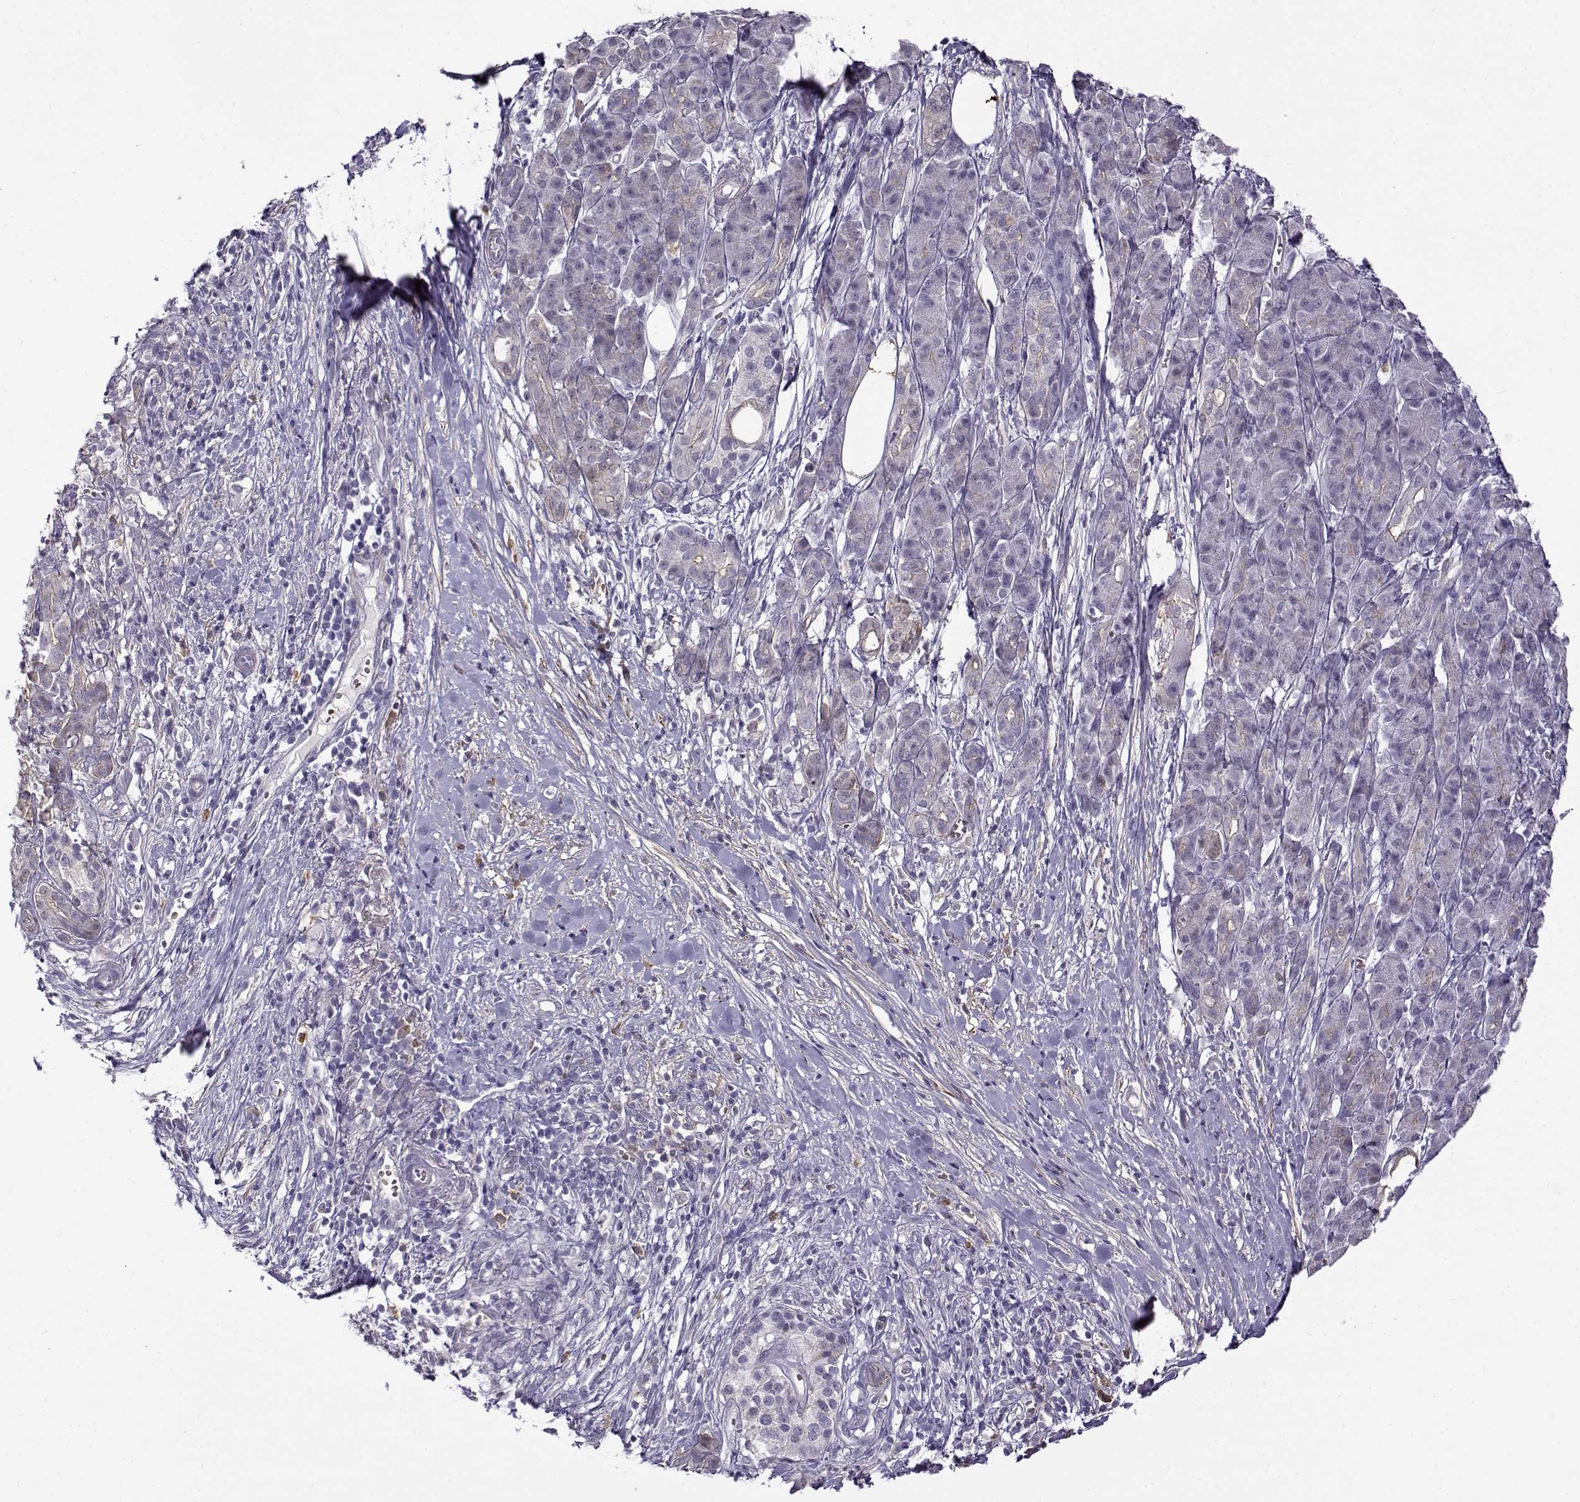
{"staining": {"intensity": "moderate", "quantity": "<25%", "location": "cytoplasmic/membranous"}, "tissue": "pancreatic cancer", "cell_type": "Tumor cells", "image_type": "cancer", "snomed": [{"axis": "morphology", "description": "Adenocarcinoma, NOS"}, {"axis": "topography", "description": "Pancreas"}], "caption": "Protein staining exhibits moderate cytoplasmic/membranous staining in about <25% of tumor cells in pancreatic cancer. (IHC, brightfield microscopy, high magnification).", "gene": "UCP3", "patient": {"sex": "male", "age": 61}}